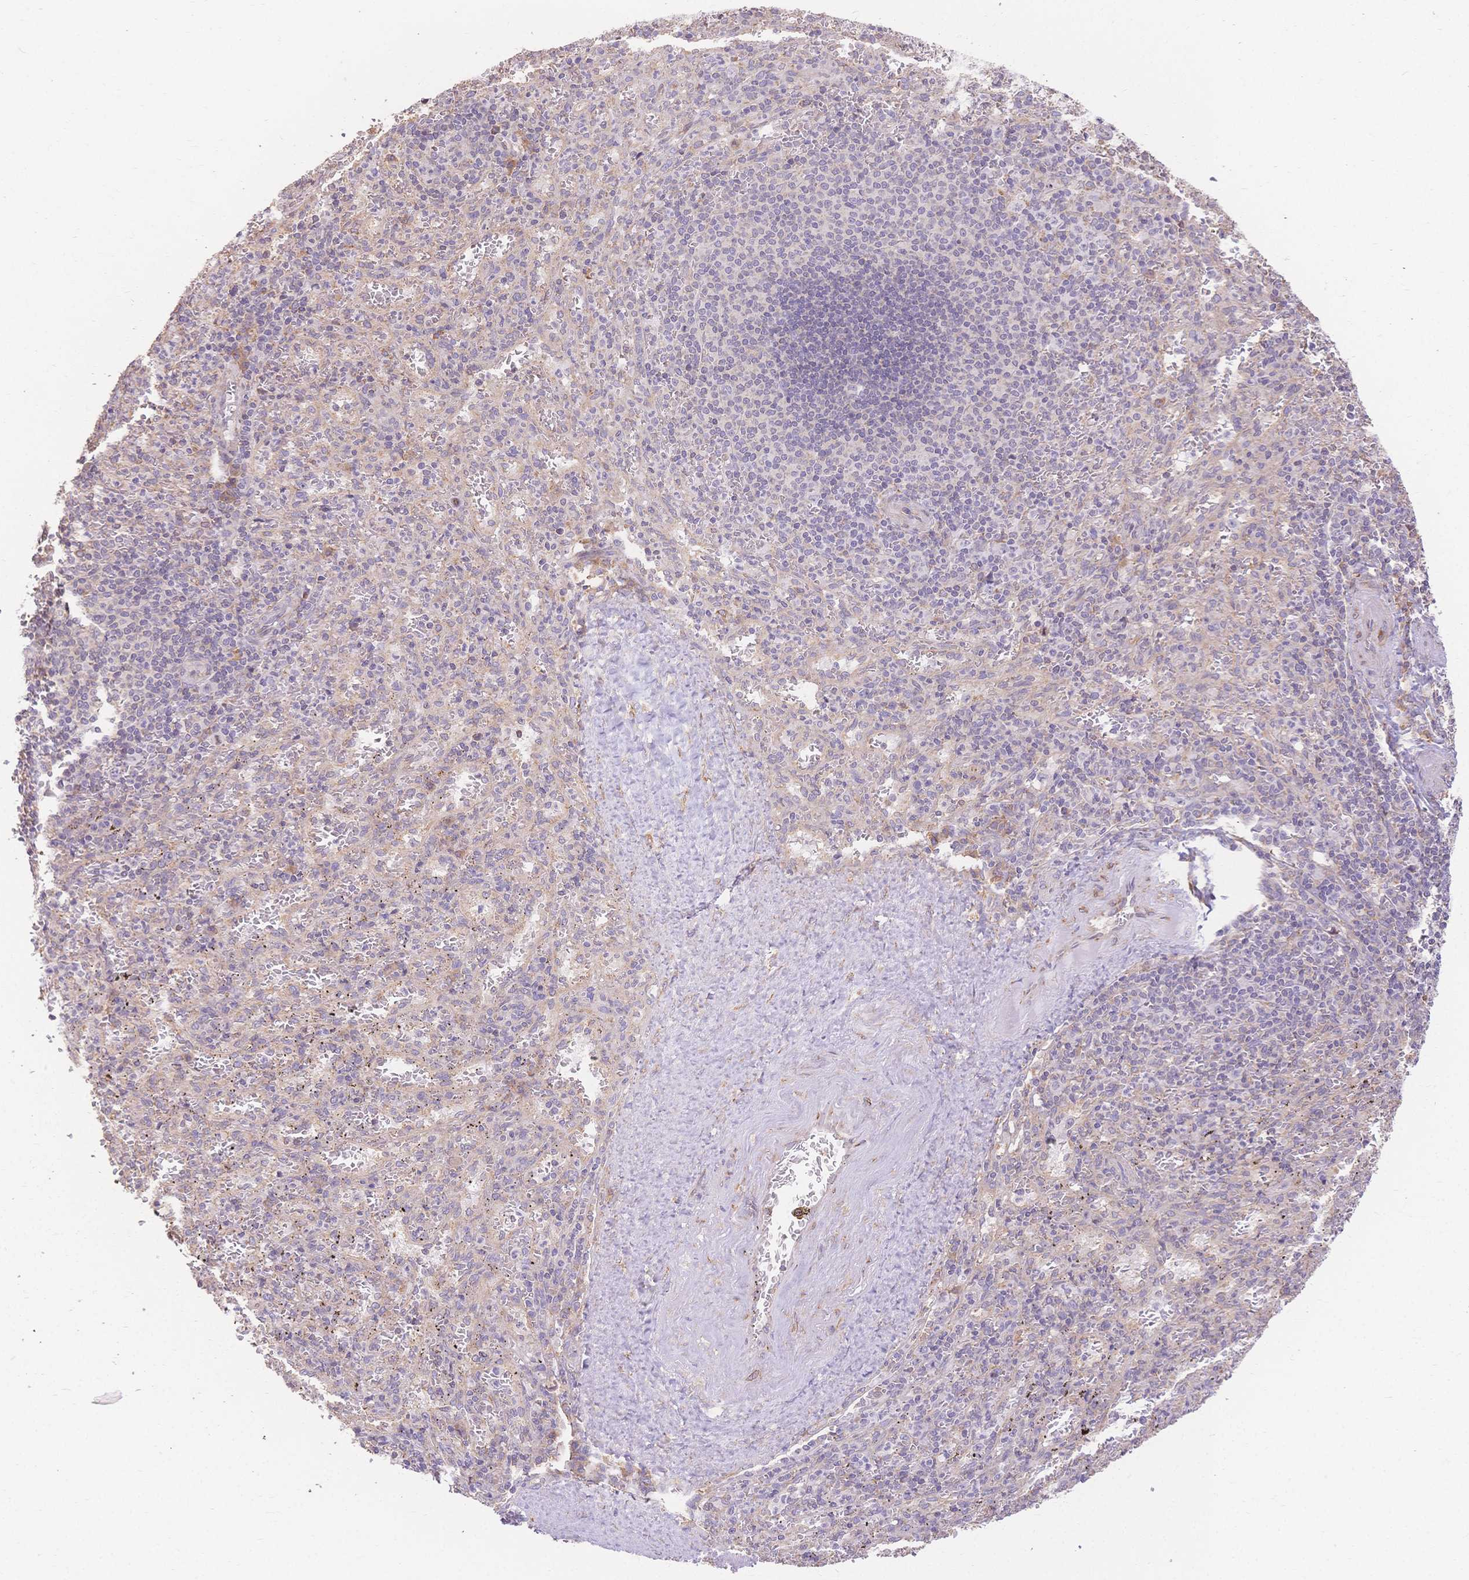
{"staining": {"intensity": "negative", "quantity": "none", "location": "none"}, "tissue": "spleen", "cell_type": "Cells in red pulp", "image_type": "normal", "snomed": [{"axis": "morphology", "description": "Normal tissue, NOS"}, {"axis": "topography", "description": "Spleen"}], "caption": "This photomicrograph is of unremarkable spleen stained with immunohistochemistry to label a protein in brown with the nuclei are counter-stained blue. There is no positivity in cells in red pulp.", "gene": "HS3ST5", "patient": {"sex": "male", "age": 57}}